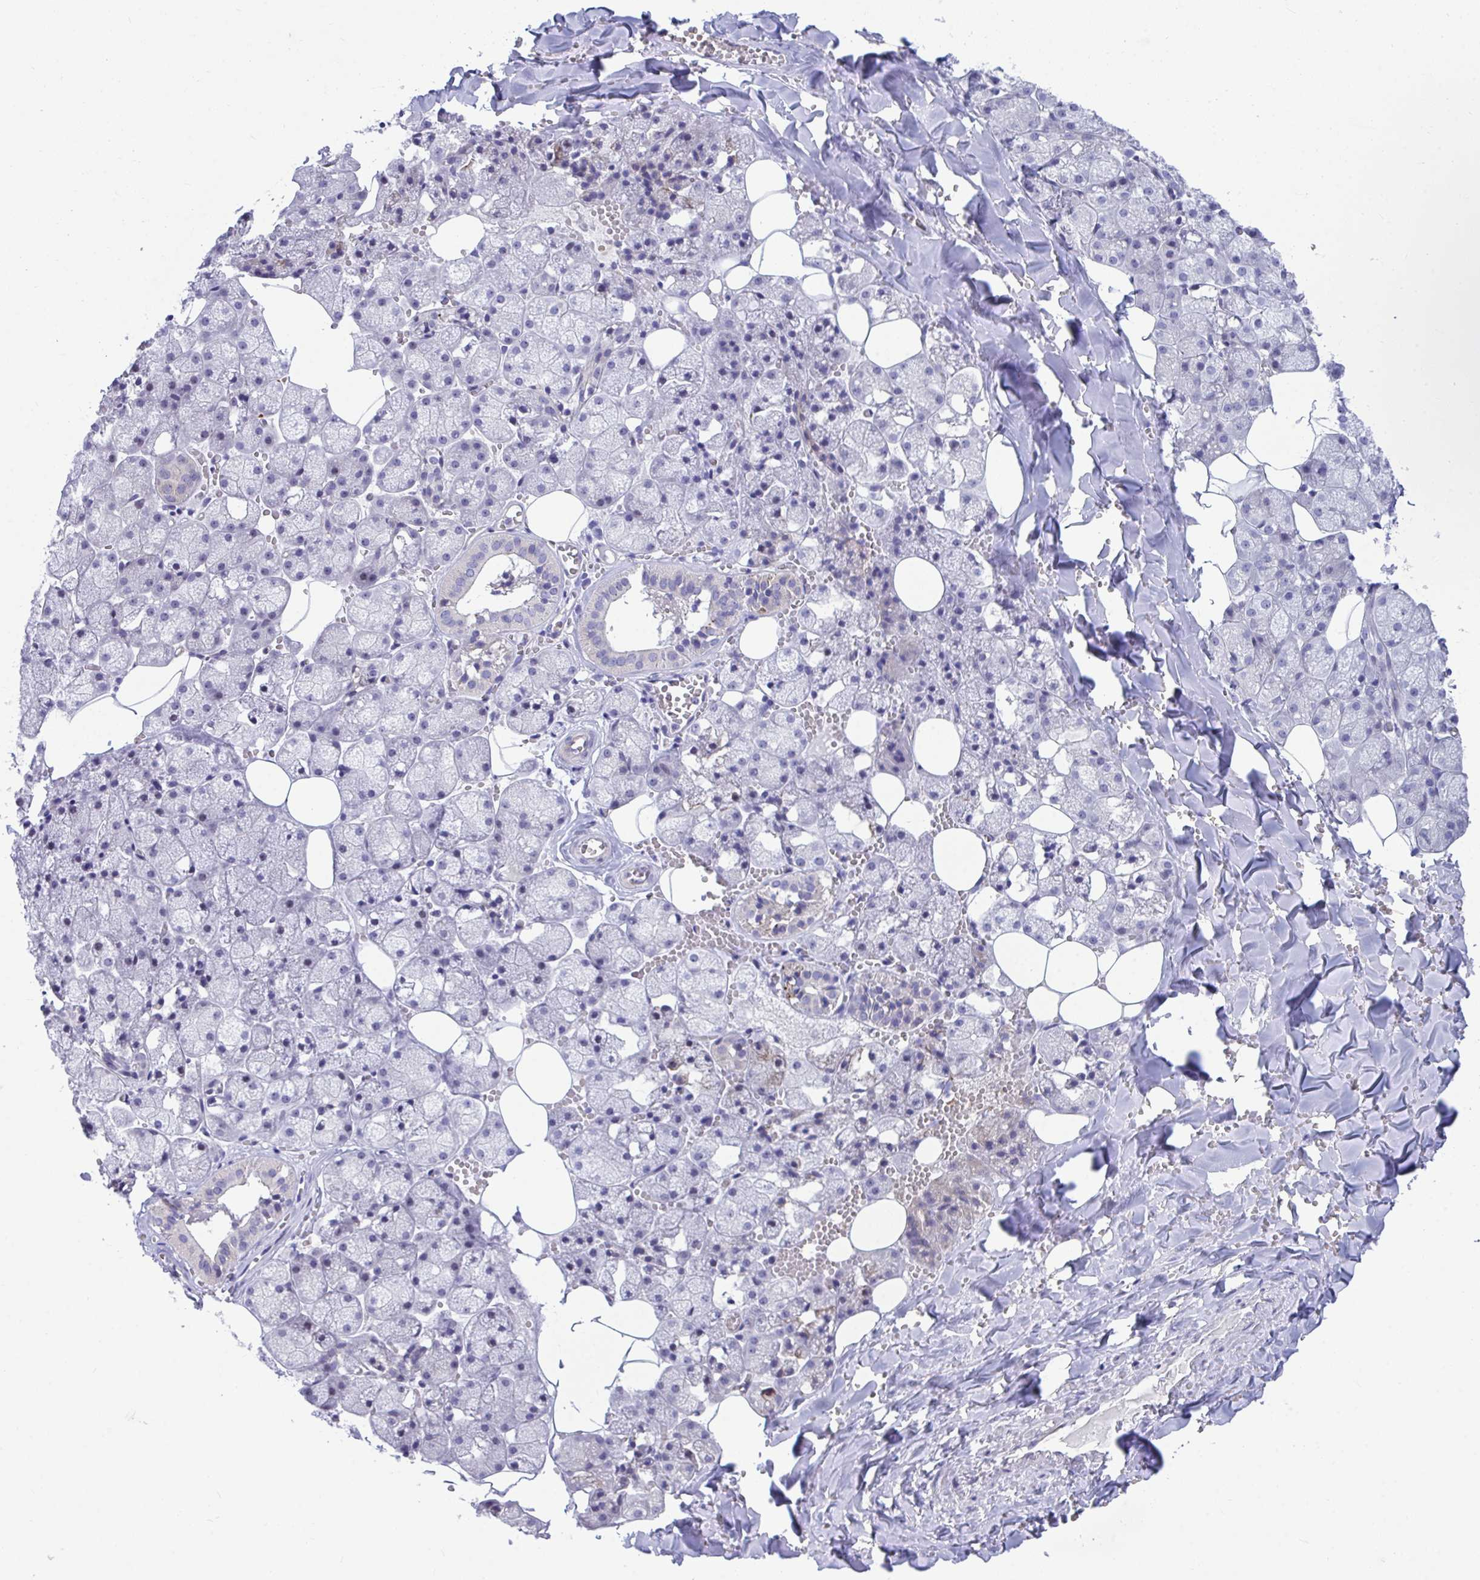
{"staining": {"intensity": "moderate", "quantity": "<25%", "location": "cytoplasmic/membranous,nuclear"}, "tissue": "salivary gland", "cell_type": "Glandular cells", "image_type": "normal", "snomed": [{"axis": "morphology", "description": "Normal tissue, NOS"}, {"axis": "topography", "description": "Salivary gland"}, {"axis": "topography", "description": "Peripheral nerve tissue"}], "caption": "Moderate cytoplasmic/membranous,nuclear positivity is identified in about <25% of glandular cells in normal salivary gland.", "gene": "CENPQ", "patient": {"sex": "male", "age": 38}}